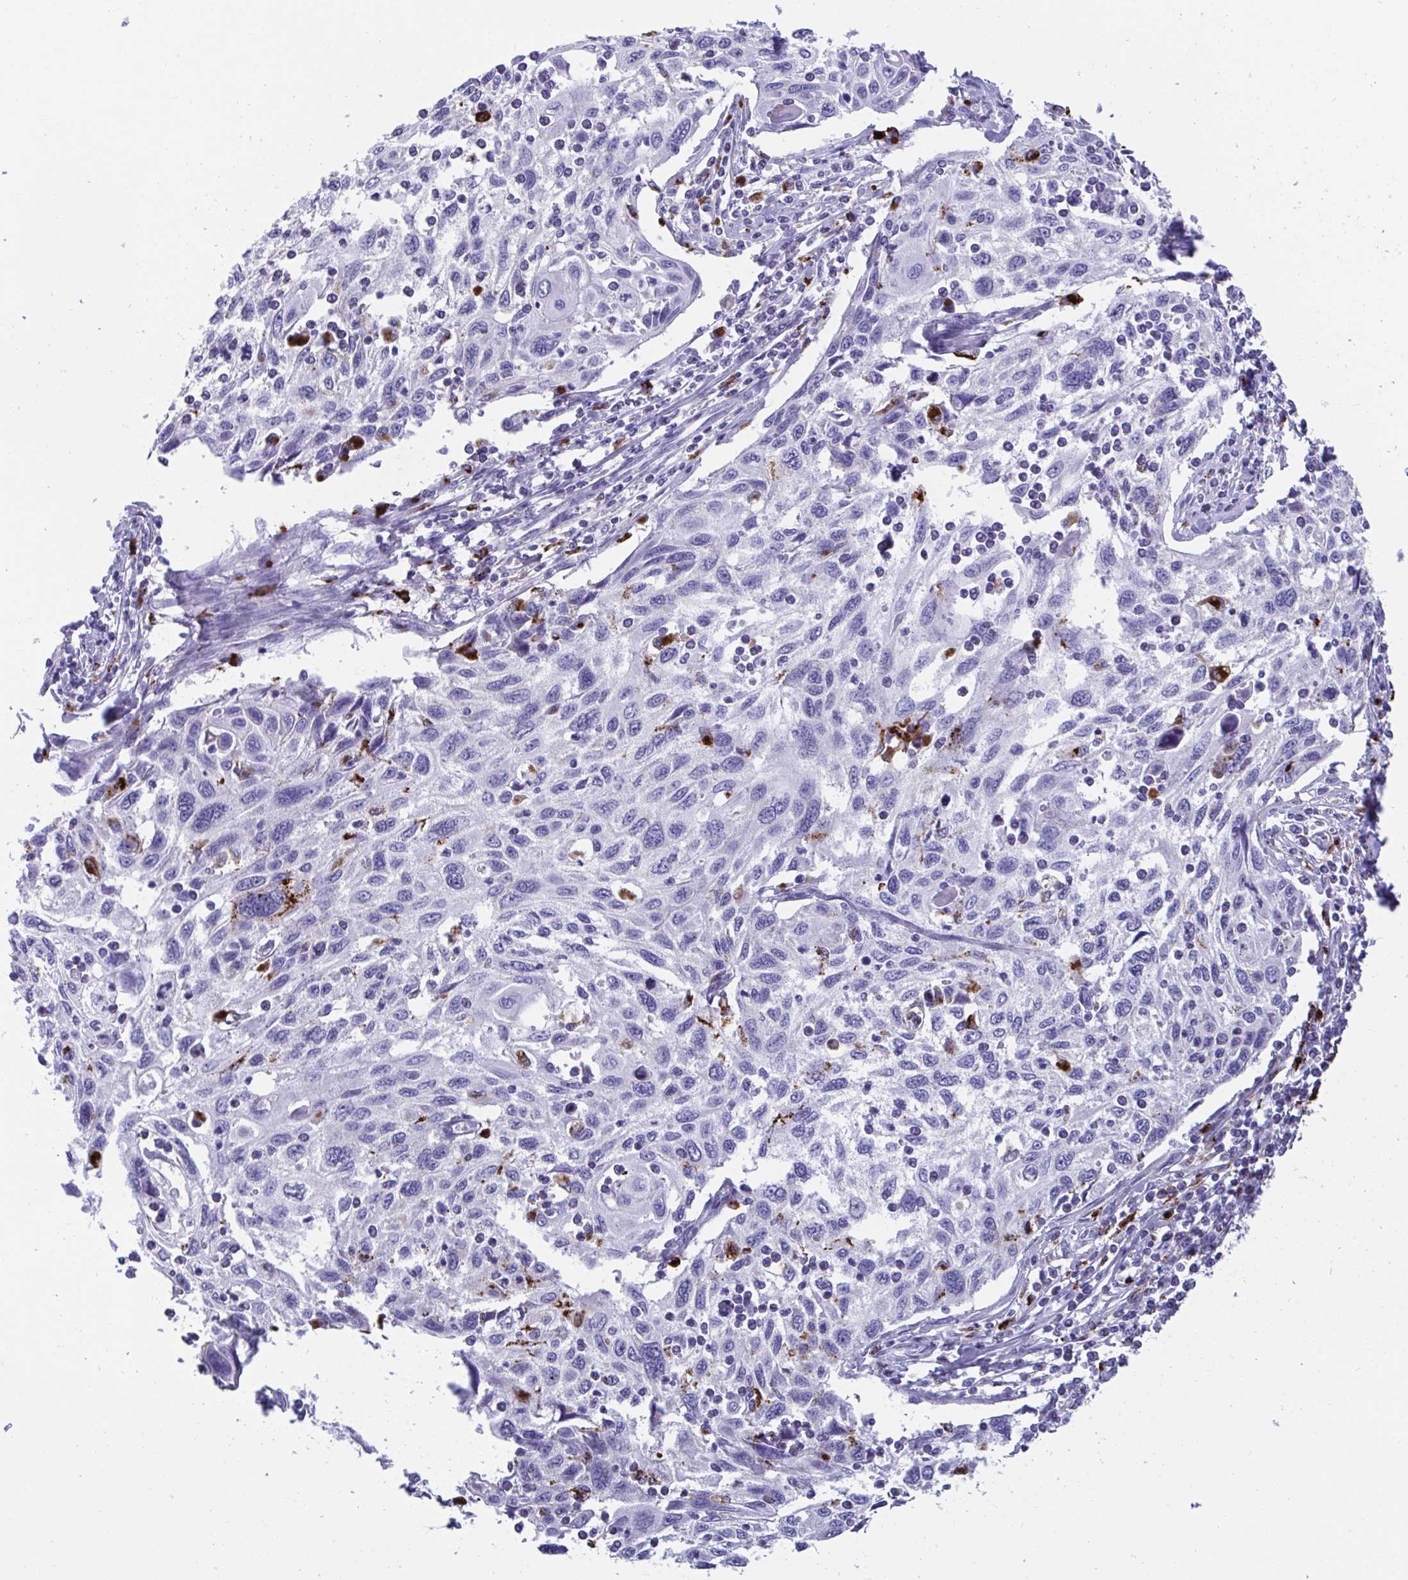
{"staining": {"intensity": "negative", "quantity": "none", "location": "none"}, "tissue": "cervical cancer", "cell_type": "Tumor cells", "image_type": "cancer", "snomed": [{"axis": "morphology", "description": "Squamous cell carcinoma, NOS"}, {"axis": "topography", "description": "Cervix"}], "caption": "Image shows no significant protein positivity in tumor cells of squamous cell carcinoma (cervical).", "gene": "CPVL", "patient": {"sex": "female", "age": 70}}